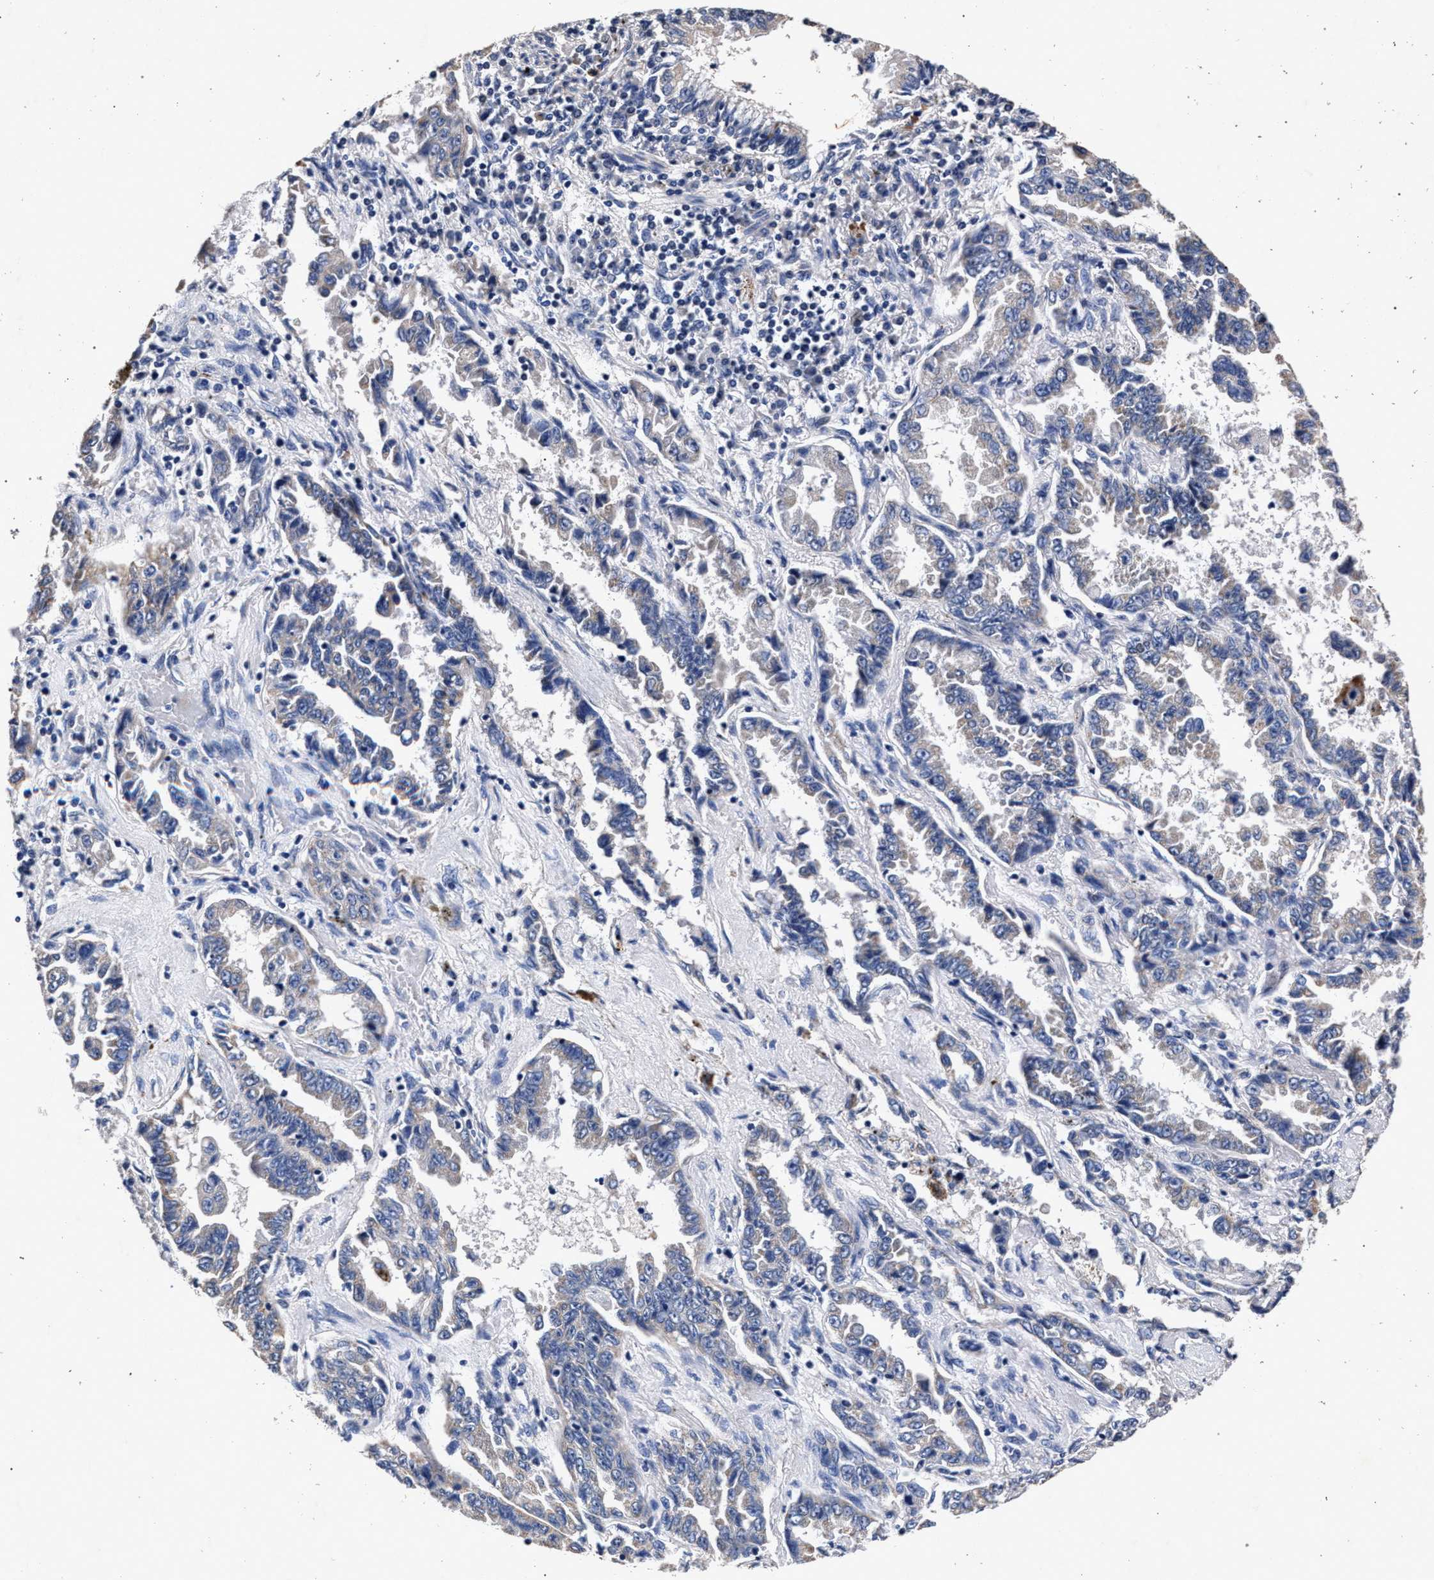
{"staining": {"intensity": "negative", "quantity": "none", "location": "none"}, "tissue": "lung cancer", "cell_type": "Tumor cells", "image_type": "cancer", "snomed": [{"axis": "morphology", "description": "Adenocarcinoma, NOS"}, {"axis": "topography", "description": "Lung"}], "caption": "A histopathology image of human lung adenocarcinoma is negative for staining in tumor cells. Nuclei are stained in blue.", "gene": "ATP1A2", "patient": {"sex": "female", "age": 51}}